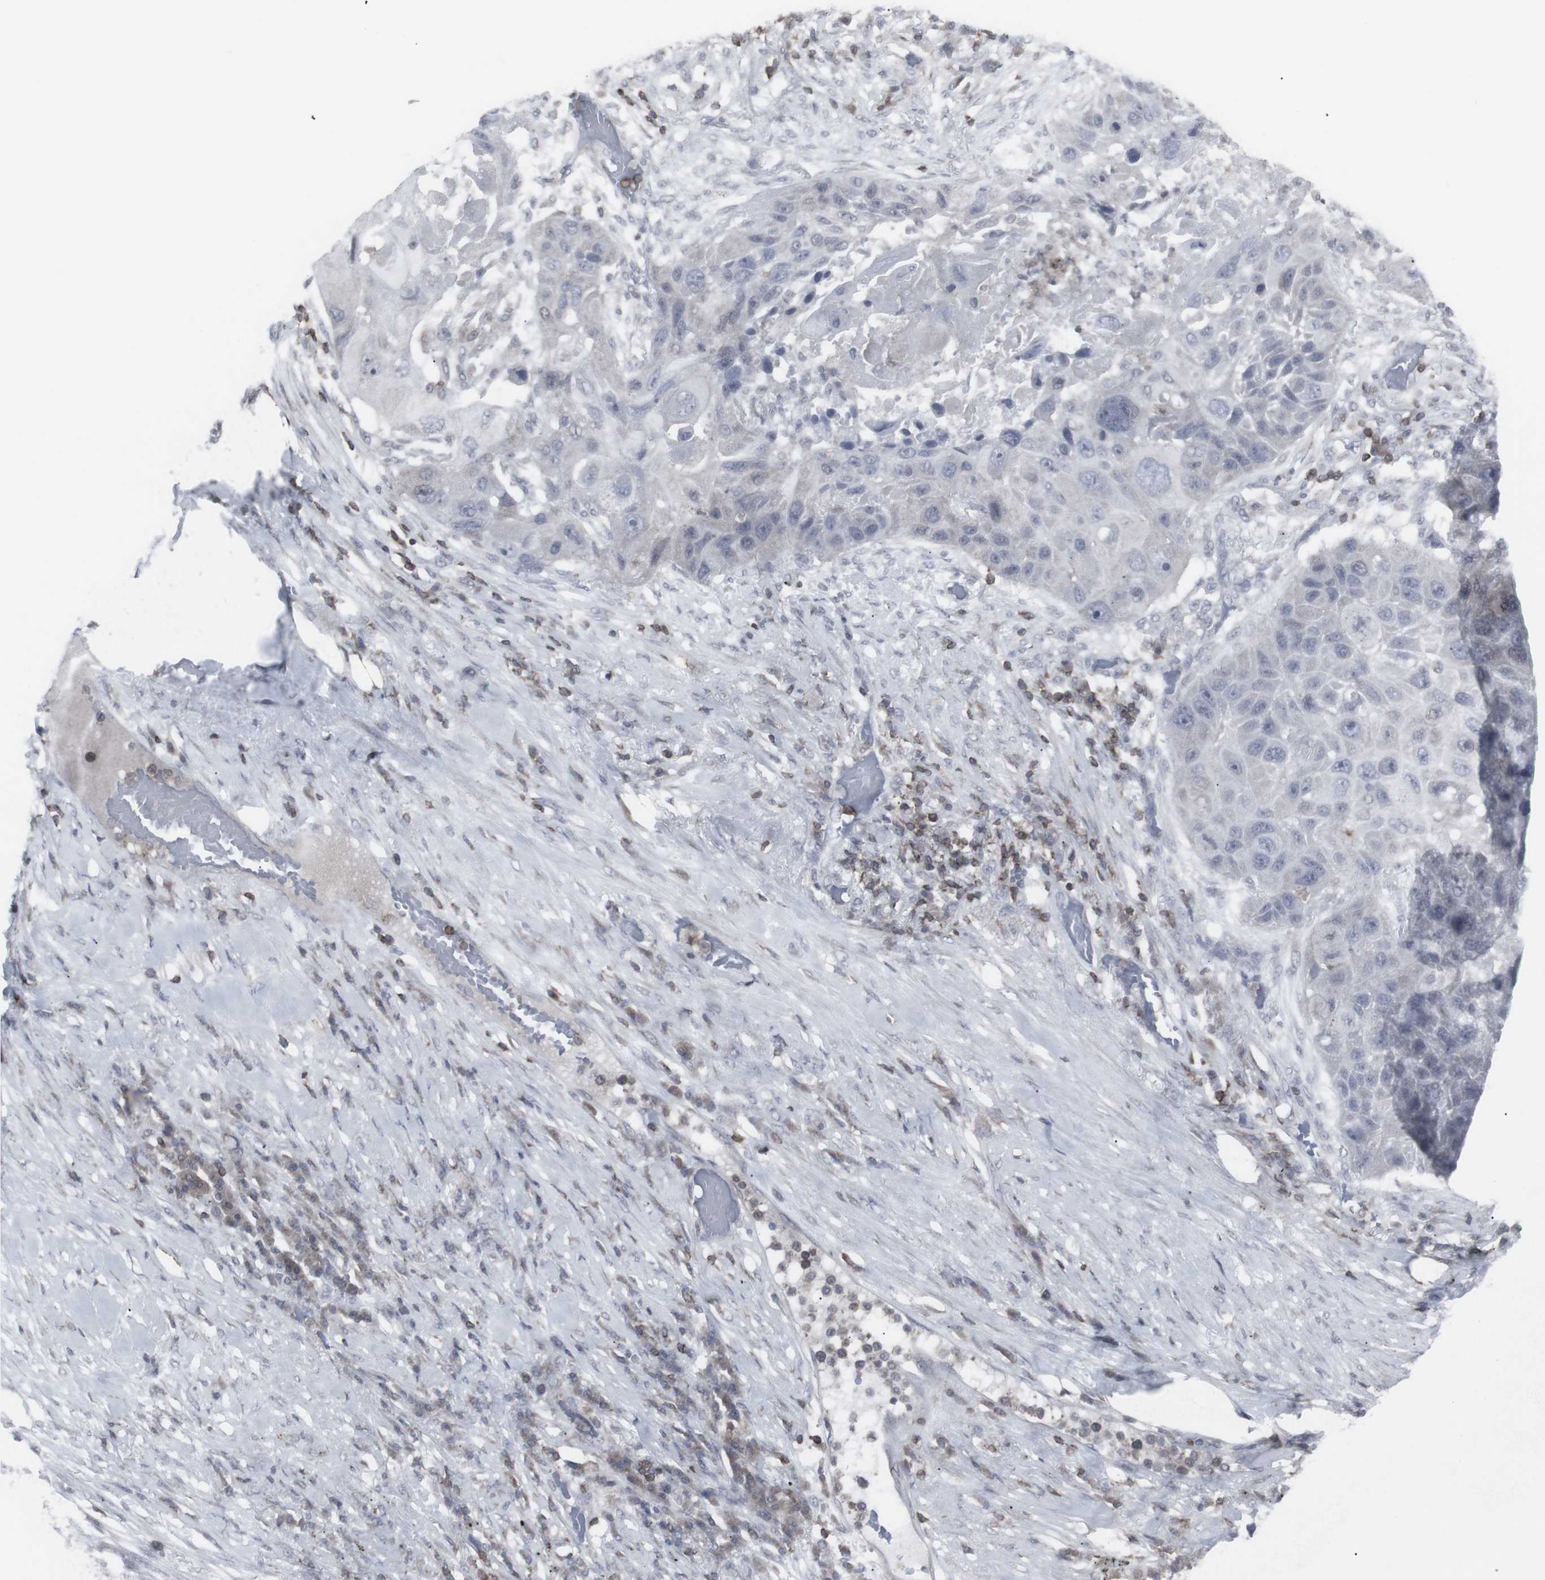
{"staining": {"intensity": "negative", "quantity": "none", "location": "none"}, "tissue": "lung cancer", "cell_type": "Tumor cells", "image_type": "cancer", "snomed": [{"axis": "morphology", "description": "Squamous cell carcinoma, NOS"}, {"axis": "topography", "description": "Lung"}], "caption": "Photomicrograph shows no significant protein staining in tumor cells of squamous cell carcinoma (lung). (Brightfield microscopy of DAB (3,3'-diaminobenzidine) immunohistochemistry (IHC) at high magnification).", "gene": "APOBEC2", "patient": {"sex": "male", "age": 57}}